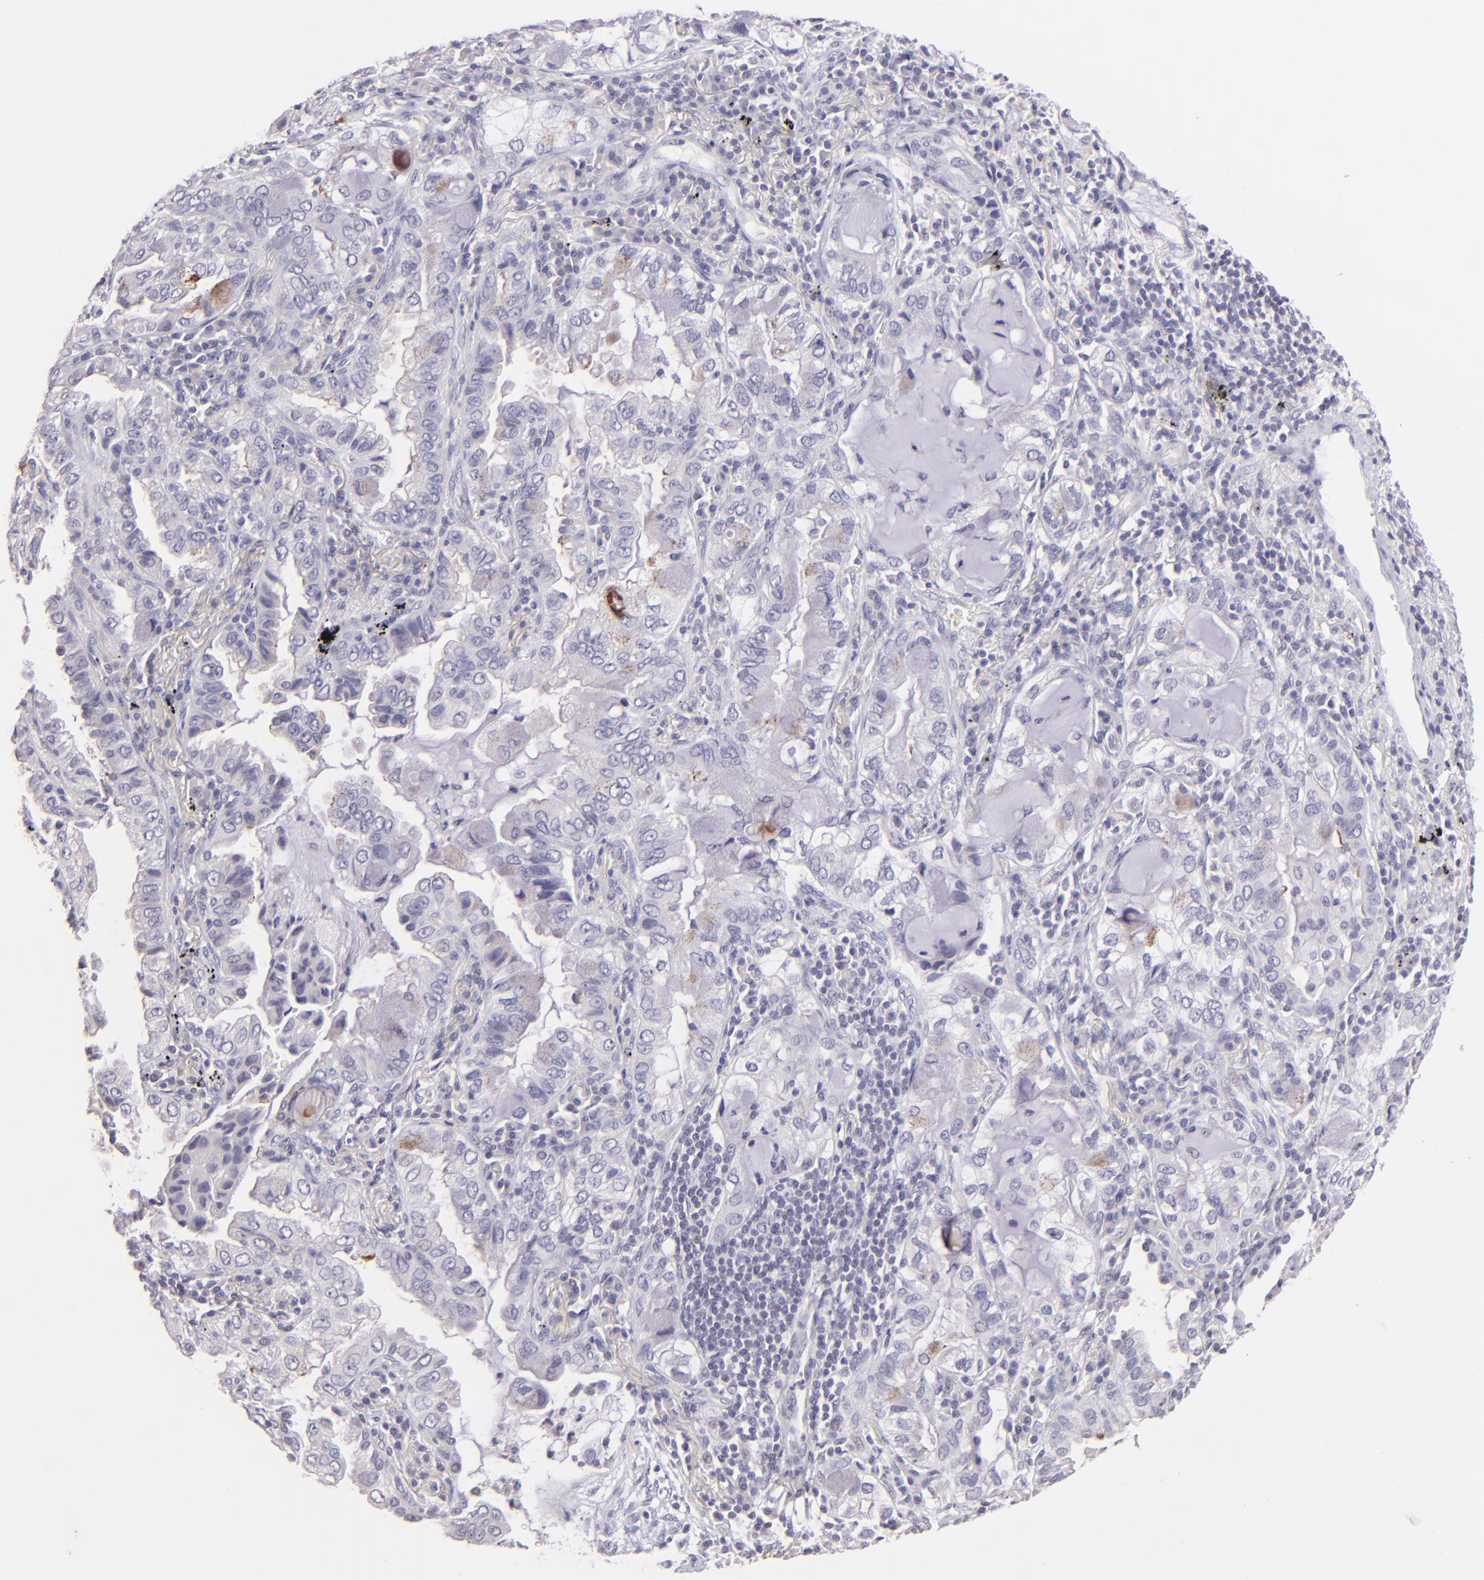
{"staining": {"intensity": "negative", "quantity": "none", "location": "none"}, "tissue": "lung cancer", "cell_type": "Tumor cells", "image_type": "cancer", "snomed": [{"axis": "morphology", "description": "Adenocarcinoma, NOS"}, {"axis": "topography", "description": "Lung"}], "caption": "This is an immunohistochemistry (IHC) photomicrograph of lung cancer (adenocarcinoma). There is no staining in tumor cells.", "gene": "MAGEA1", "patient": {"sex": "female", "age": 50}}